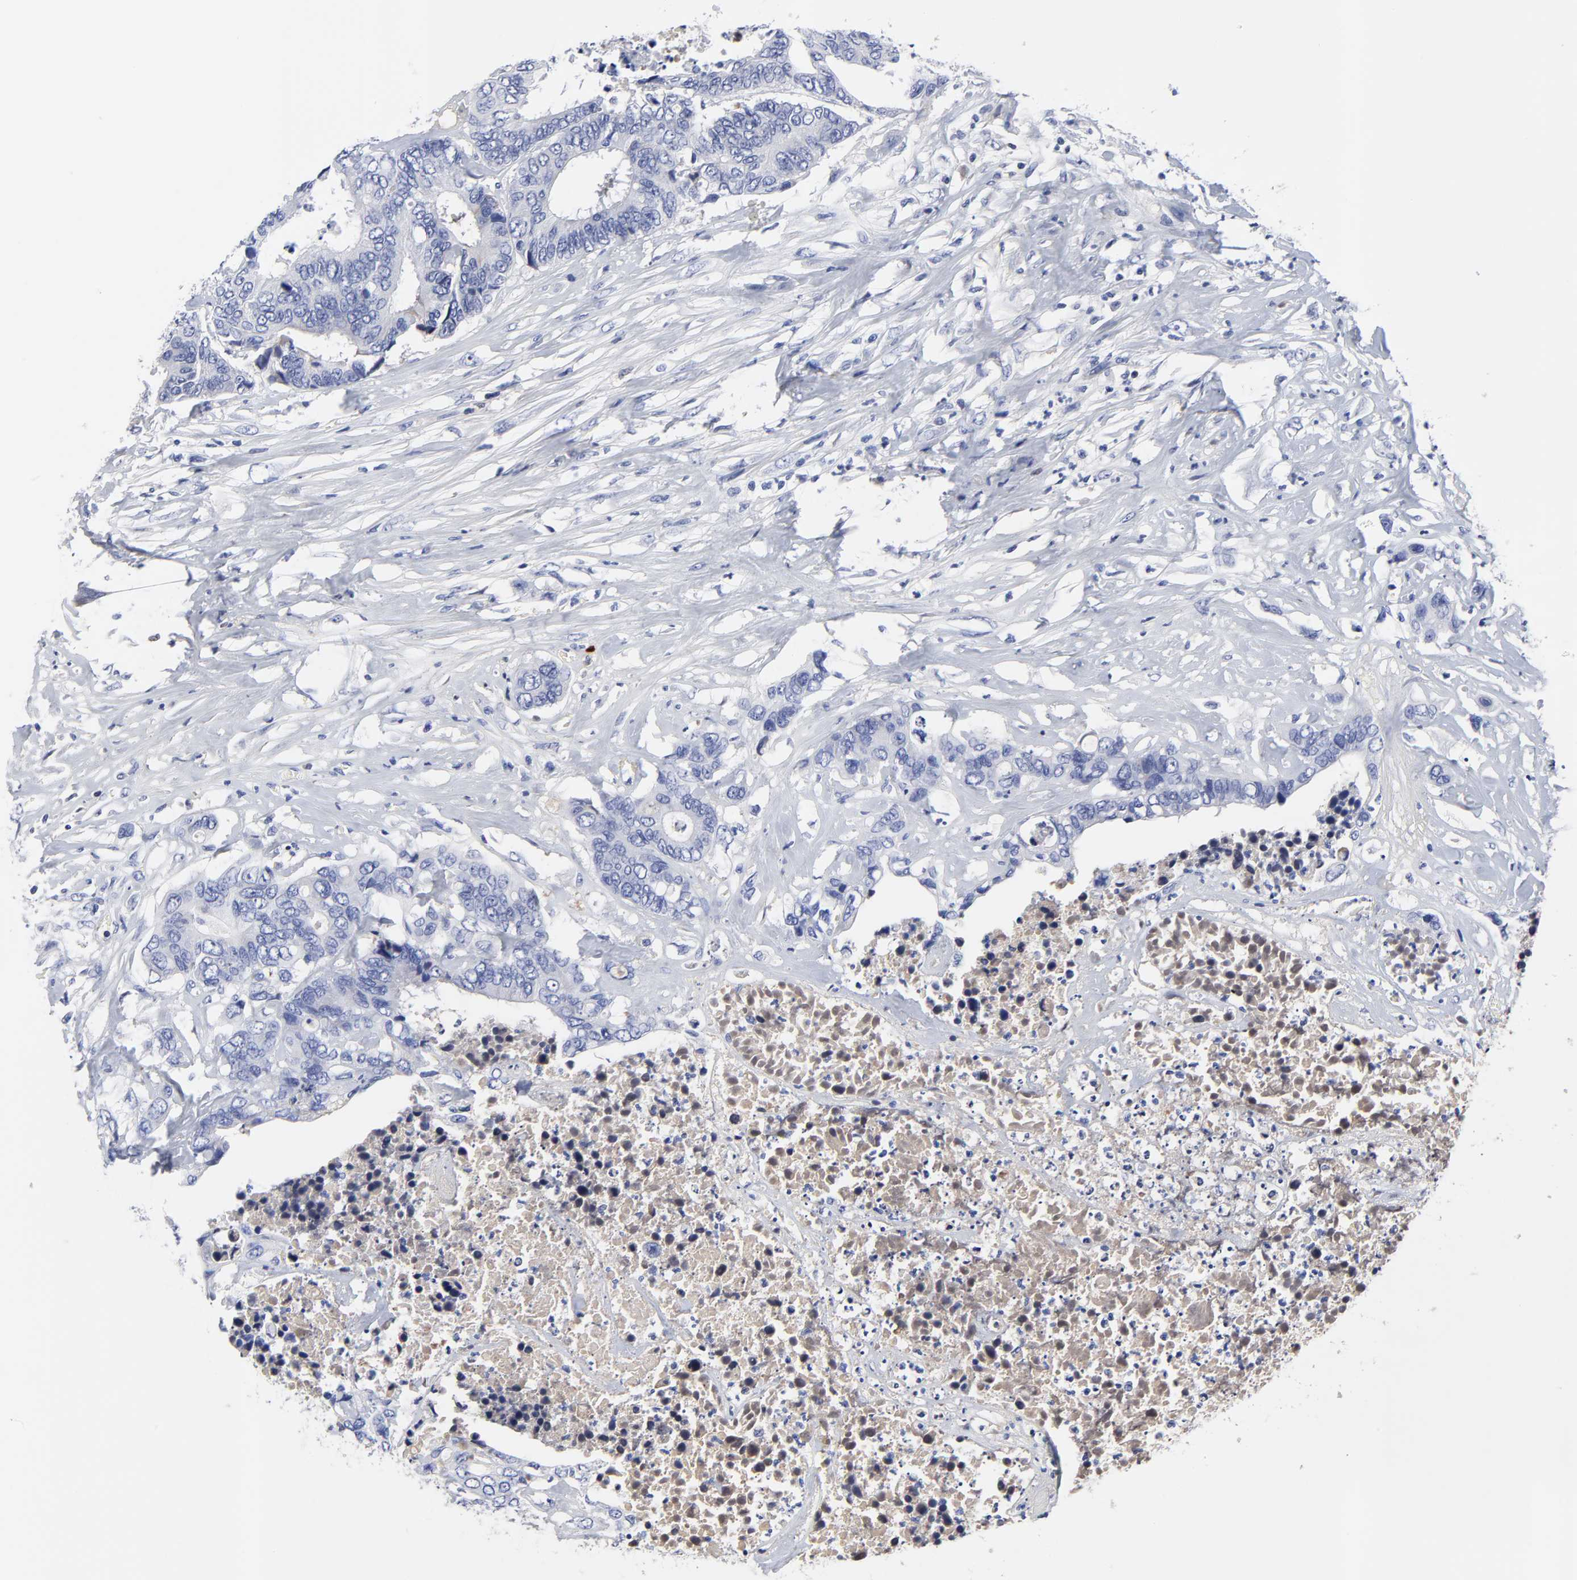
{"staining": {"intensity": "negative", "quantity": "none", "location": "none"}, "tissue": "colorectal cancer", "cell_type": "Tumor cells", "image_type": "cancer", "snomed": [{"axis": "morphology", "description": "Adenocarcinoma, NOS"}, {"axis": "topography", "description": "Rectum"}], "caption": "Immunohistochemistry (IHC) image of neoplastic tissue: colorectal cancer stained with DAB shows no significant protein expression in tumor cells.", "gene": "IGLV3-10", "patient": {"sex": "male", "age": 55}}